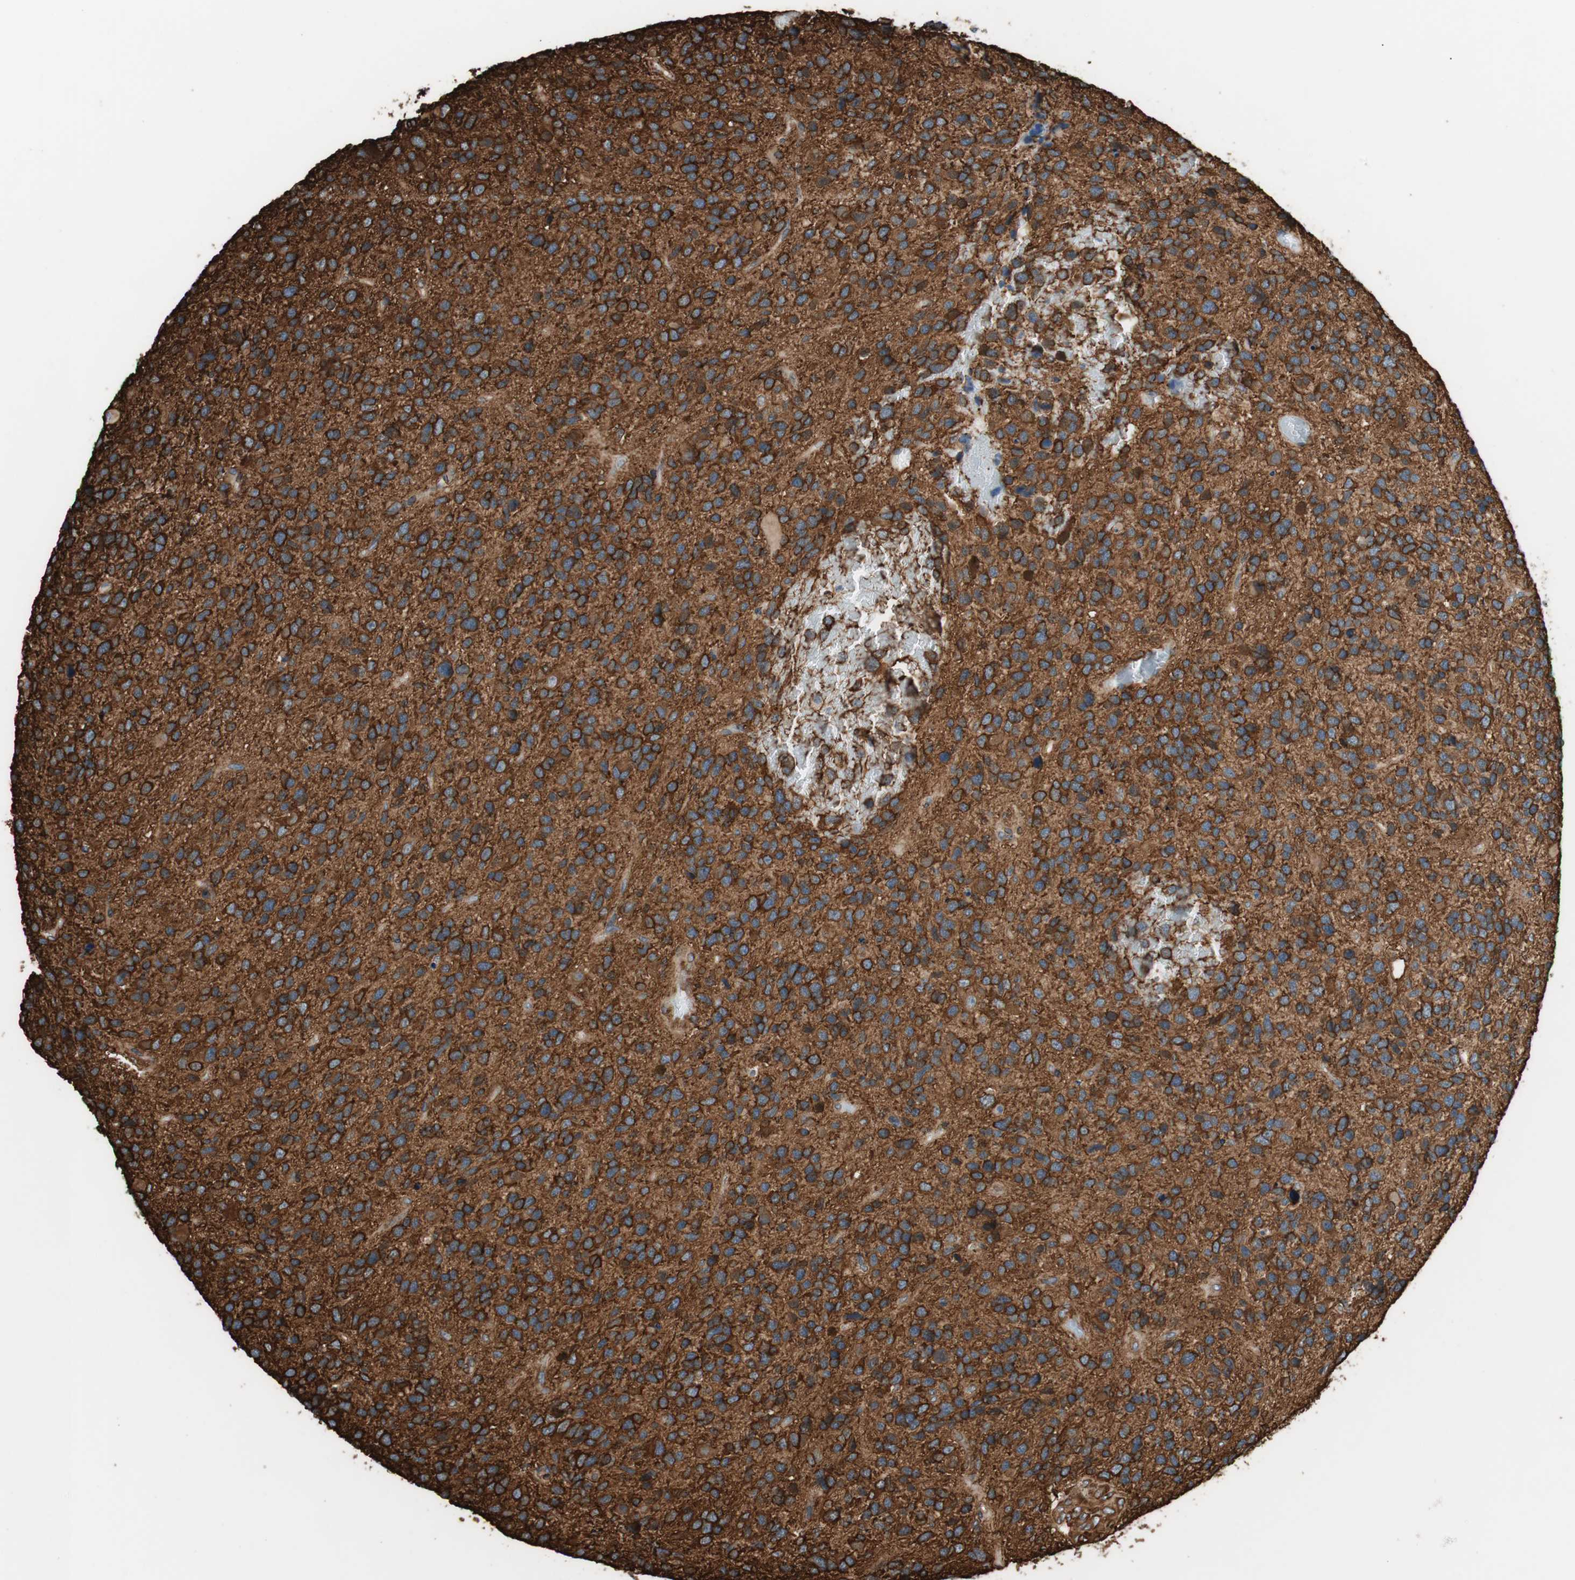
{"staining": {"intensity": "strong", "quantity": ">75%", "location": "cytoplasmic/membranous"}, "tissue": "glioma", "cell_type": "Tumor cells", "image_type": "cancer", "snomed": [{"axis": "morphology", "description": "Glioma, malignant, High grade"}, {"axis": "topography", "description": "Brain"}], "caption": "Immunohistochemical staining of human malignant glioma (high-grade) reveals high levels of strong cytoplasmic/membranous staining in about >75% of tumor cells.", "gene": "GPSM2", "patient": {"sex": "female", "age": 58}}